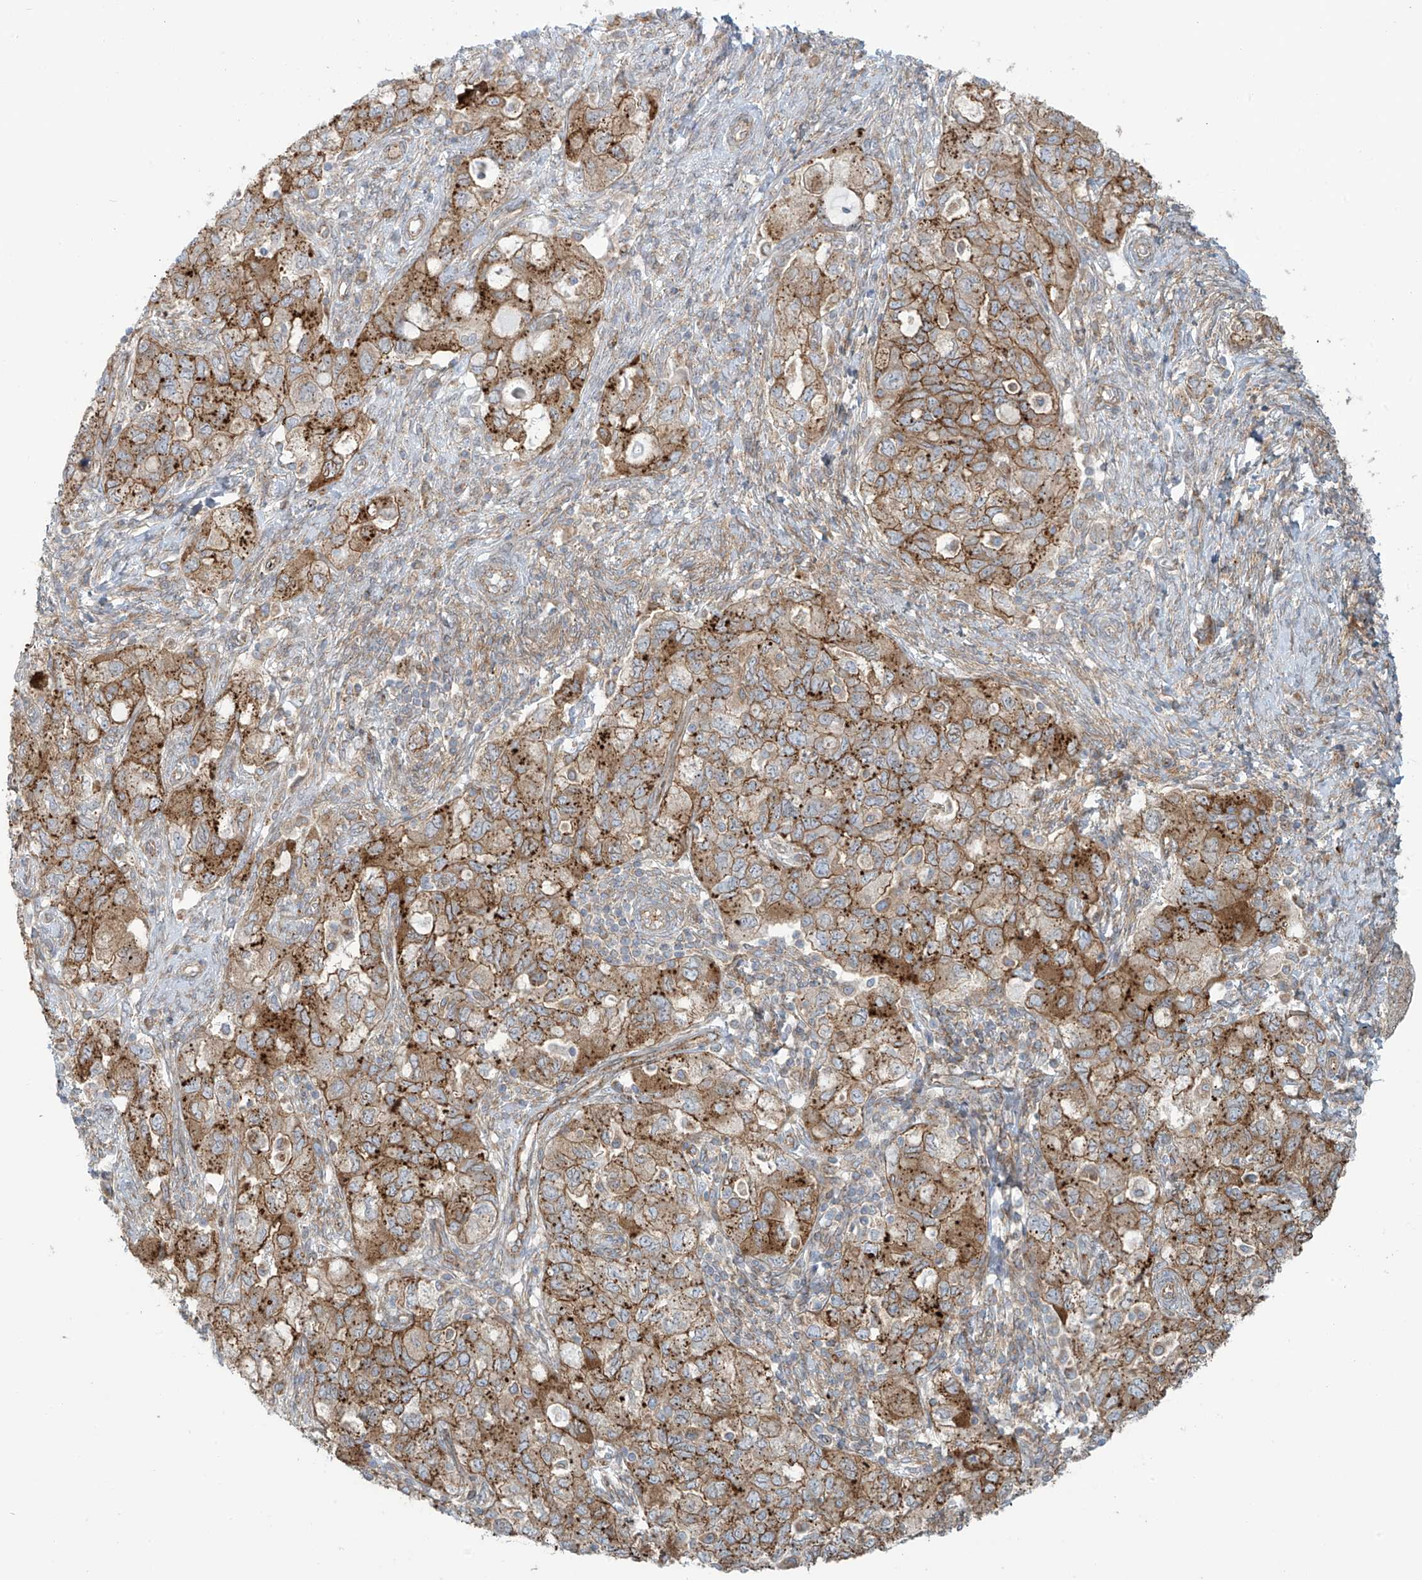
{"staining": {"intensity": "moderate", "quantity": ">75%", "location": "cytoplasmic/membranous"}, "tissue": "ovarian cancer", "cell_type": "Tumor cells", "image_type": "cancer", "snomed": [{"axis": "morphology", "description": "Carcinoma, NOS"}, {"axis": "morphology", "description": "Cystadenocarcinoma, serous, NOS"}, {"axis": "topography", "description": "Ovary"}], "caption": "A high-resolution histopathology image shows immunohistochemistry staining of ovarian cancer (carcinoma), which displays moderate cytoplasmic/membranous expression in approximately >75% of tumor cells.", "gene": "LZTS3", "patient": {"sex": "female", "age": 69}}